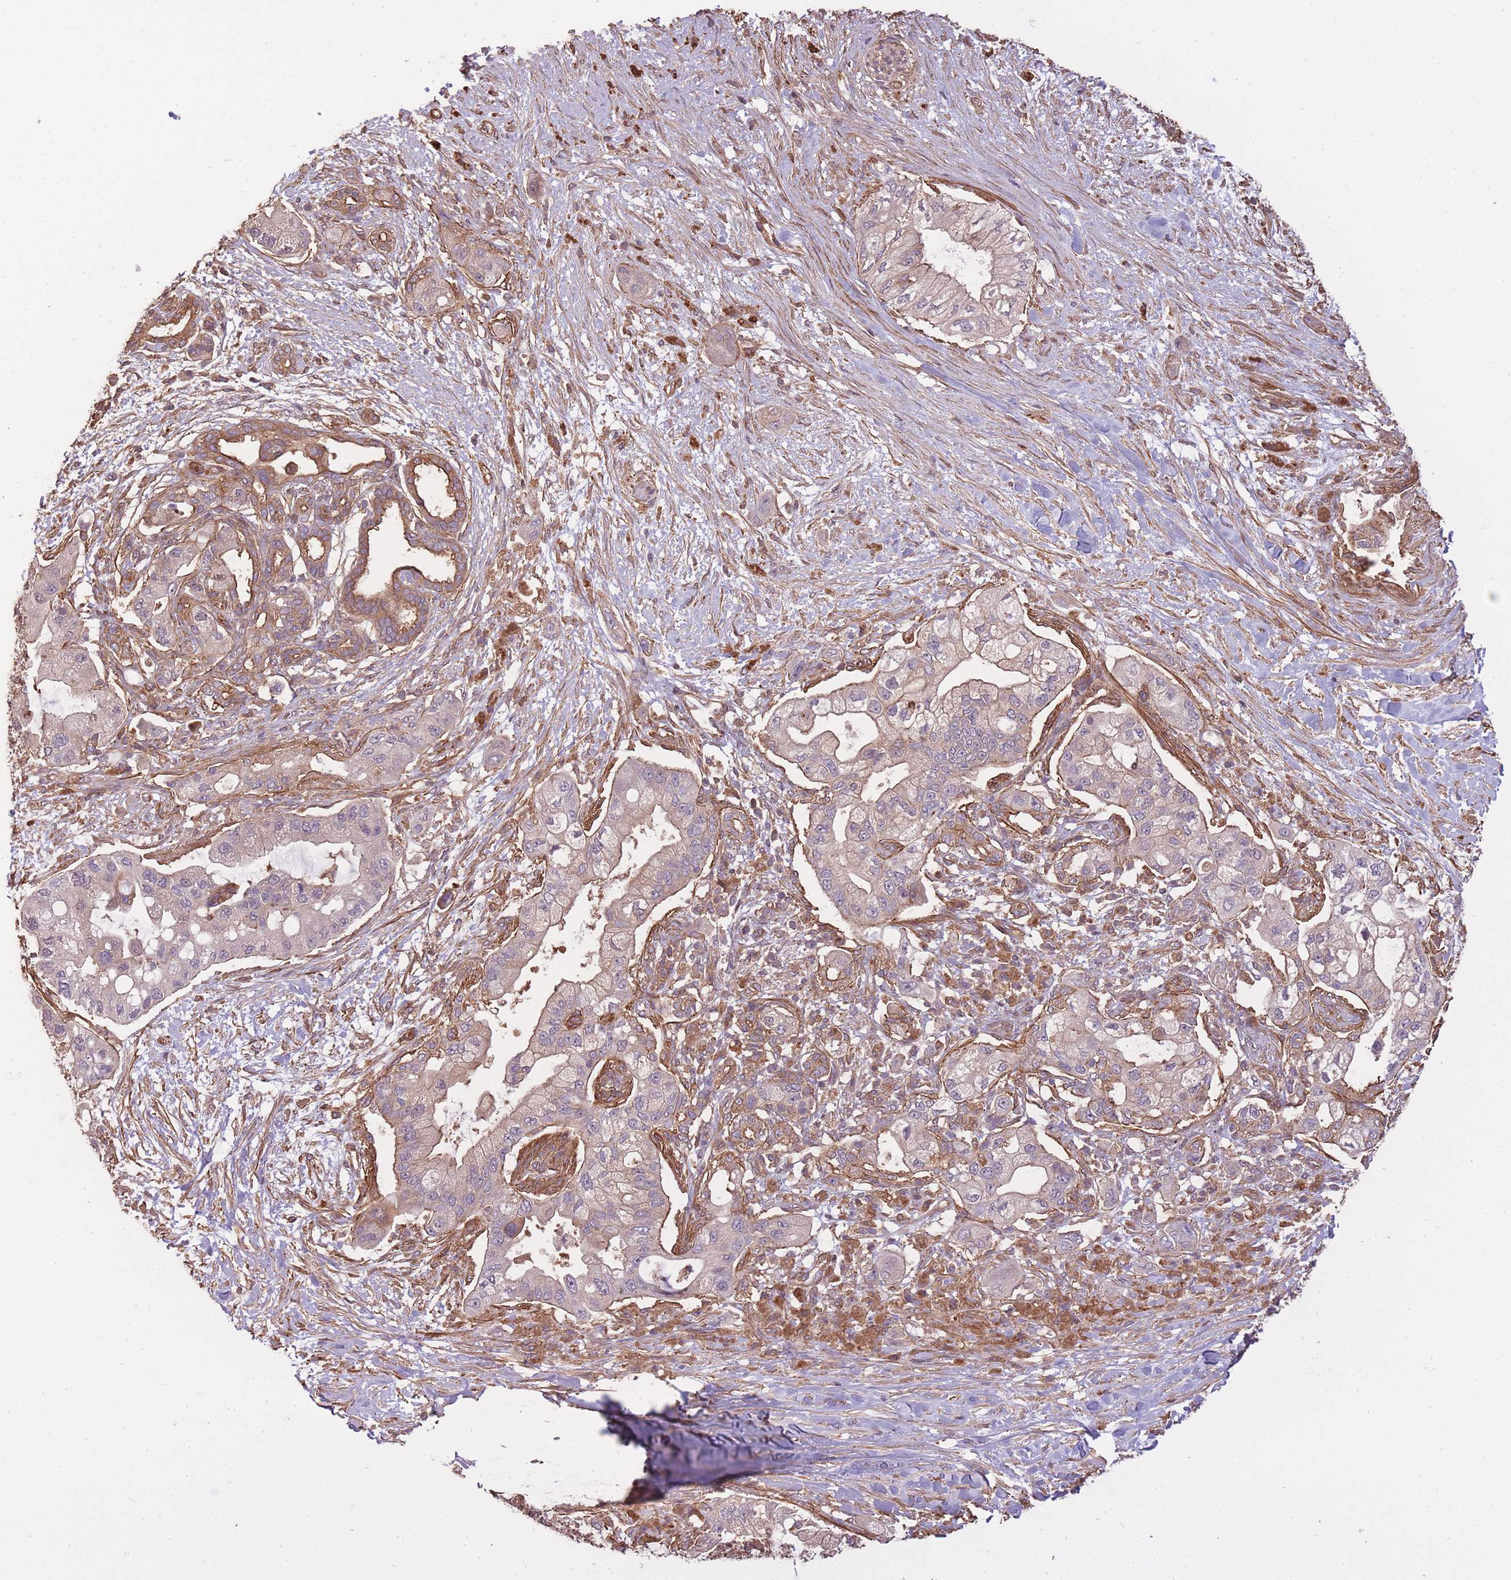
{"staining": {"intensity": "moderate", "quantity": "<25%", "location": "cytoplasmic/membranous"}, "tissue": "pancreatic cancer", "cell_type": "Tumor cells", "image_type": "cancer", "snomed": [{"axis": "morphology", "description": "Adenocarcinoma, NOS"}, {"axis": "topography", "description": "Pancreas"}], "caption": "Protein expression analysis of human pancreatic cancer (adenocarcinoma) reveals moderate cytoplasmic/membranous staining in about <25% of tumor cells.", "gene": "ARMH3", "patient": {"sex": "male", "age": 57}}